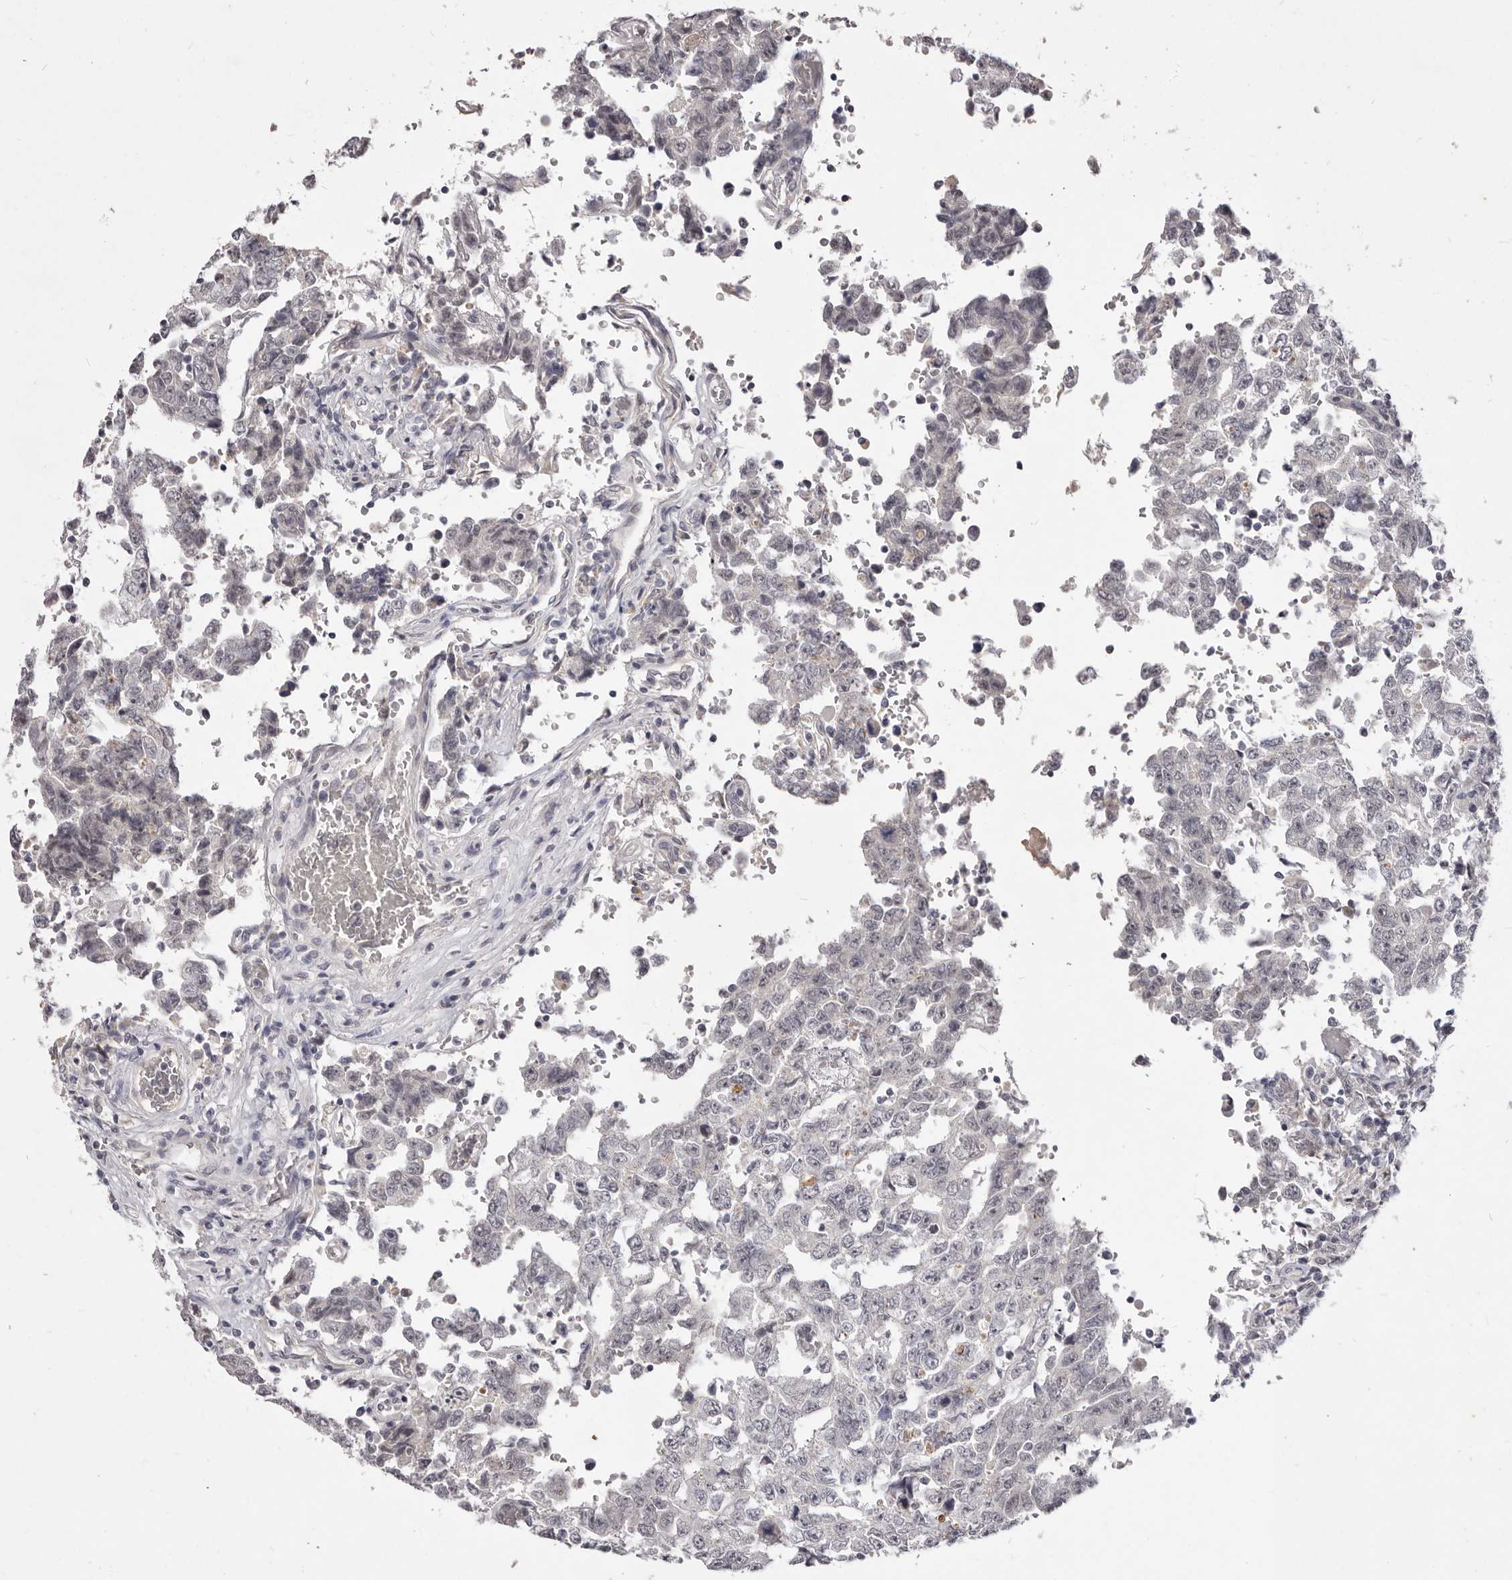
{"staining": {"intensity": "negative", "quantity": "none", "location": "none"}, "tissue": "testis cancer", "cell_type": "Tumor cells", "image_type": "cancer", "snomed": [{"axis": "morphology", "description": "Carcinoma, Embryonal, NOS"}, {"axis": "topography", "description": "Testis"}], "caption": "The immunohistochemistry photomicrograph has no significant positivity in tumor cells of testis cancer (embryonal carcinoma) tissue.", "gene": "GARNL3", "patient": {"sex": "male", "age": 26}}